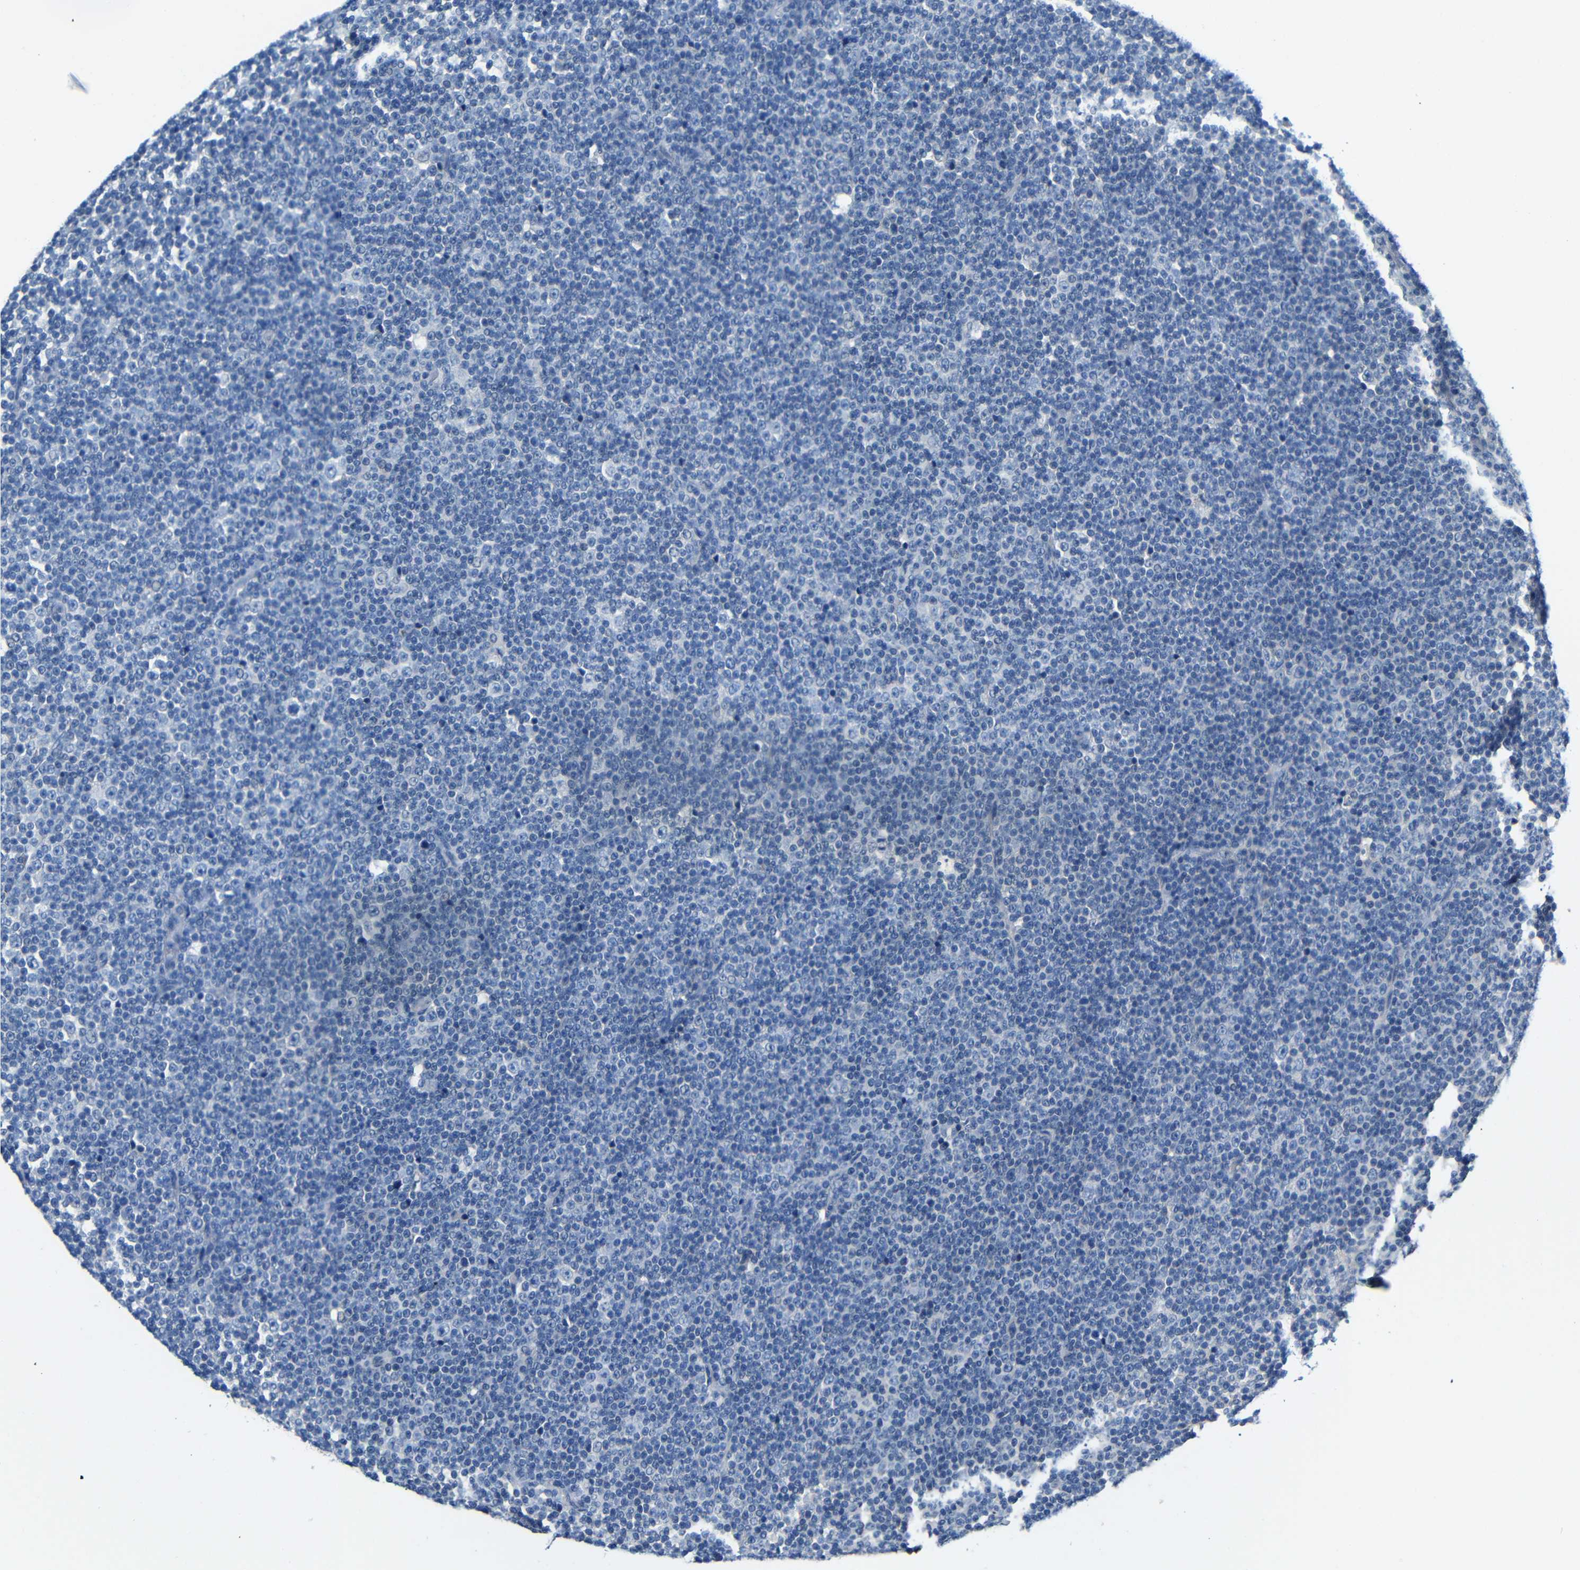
{"staining": {"intensity": "negative", "quantity": "none", "location": "none"}, "tissue": "lymphoma", "cell_type": "Tumor cells", "image_type": "cancer", "snomed": [{"axis": "morphology", "description": "Malignant lymphoma, non-Hodgkin's type, Low grade"}, {"axis": "topography", "description": "Lymph node"}], "caption": "The image displays no significant positivity in tumor cells of lymphoma.", "gene": "NEGR1", "patient": {"sex": "female", "age": 67}}